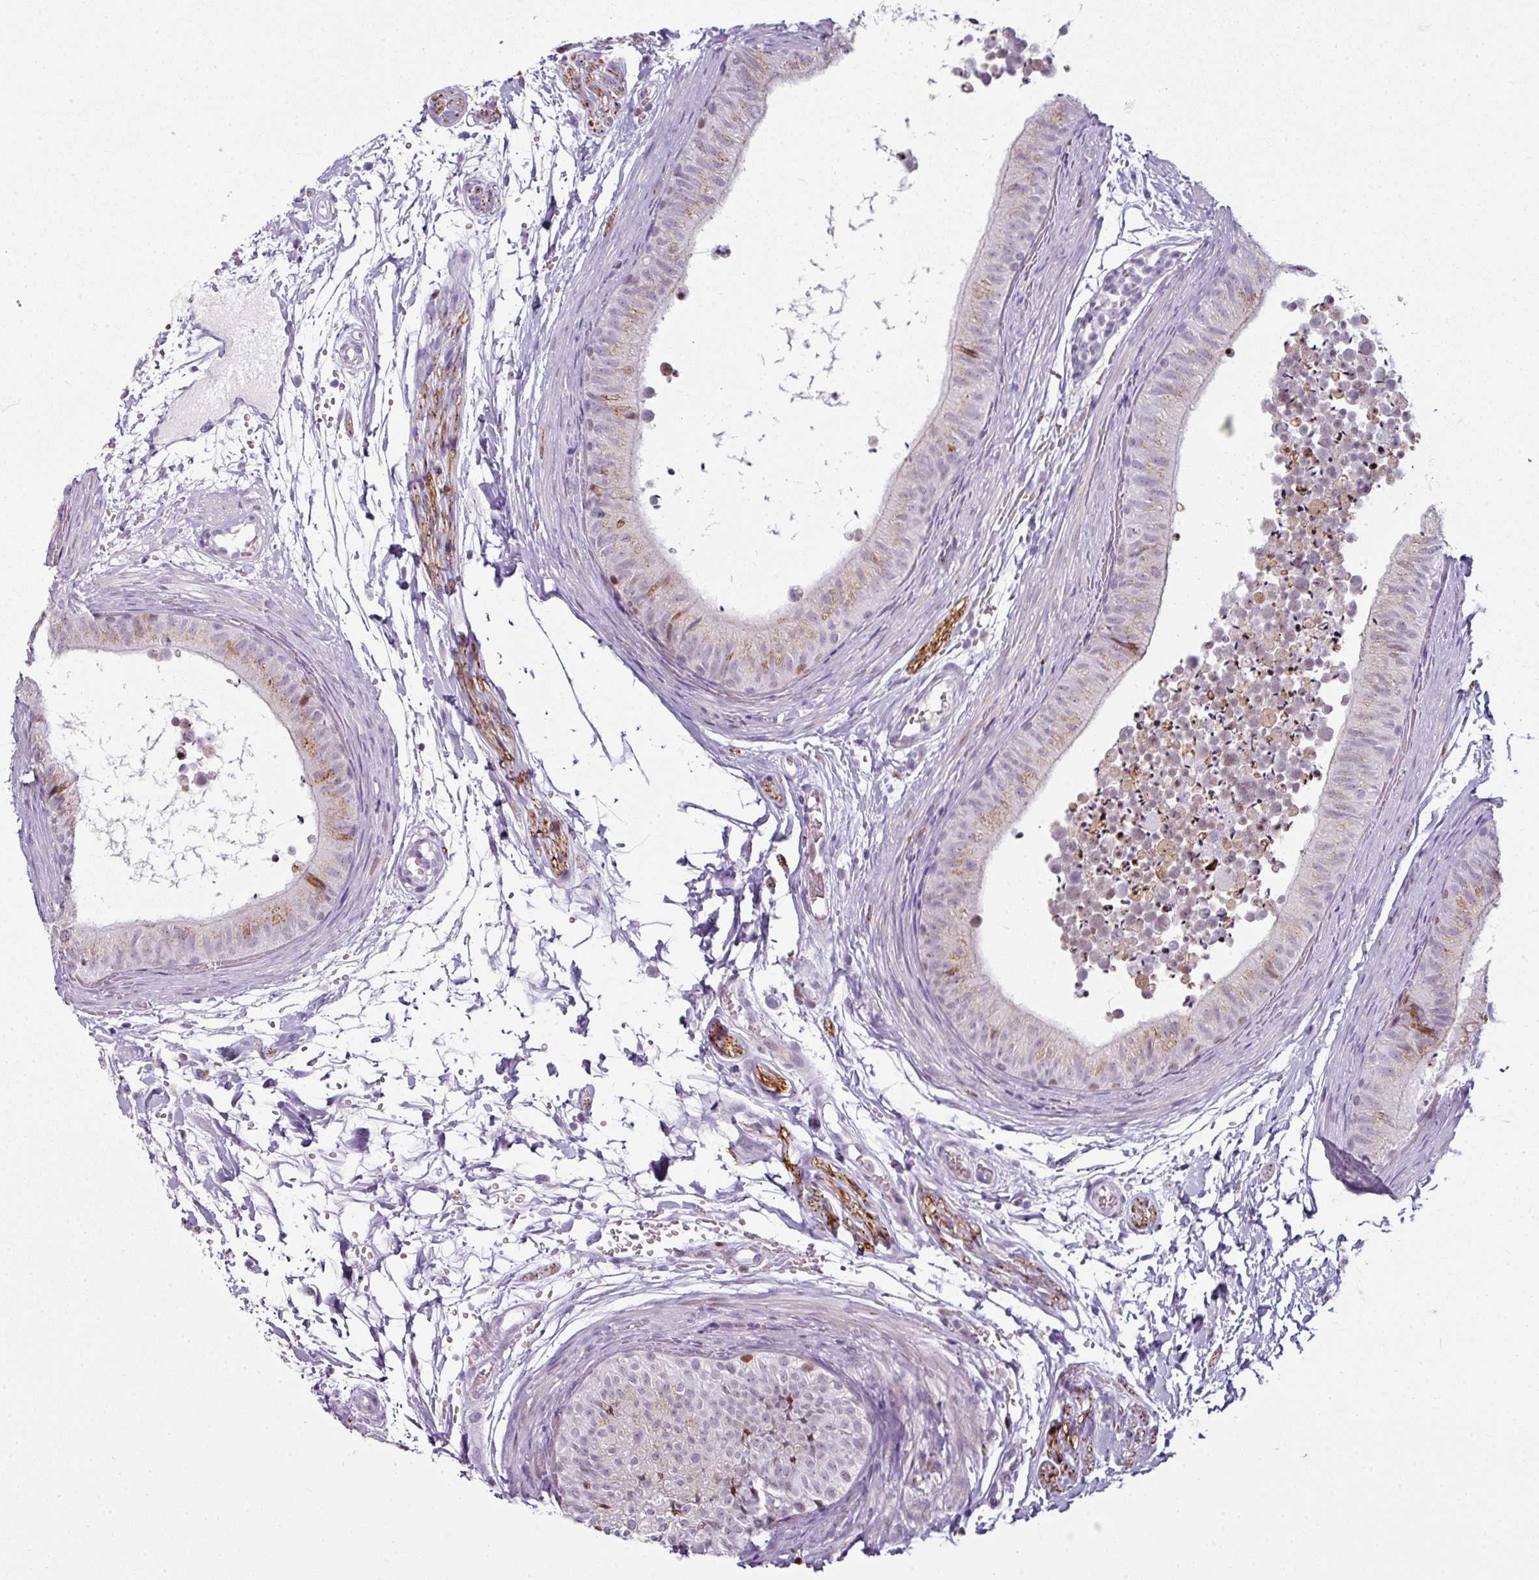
{"staining": {"intensity": "moderate", "quantity": "25%-75%", "location": "cytoplasmic/membranous"}, "tissue": "epididymis", "cell_type": "Glandular cells", "image_type": "normal", "snomed": [{"axis": "morphology", "description": "Normal tissue, NOS"}, {"axis": "topography", "description": "Epididymis"}], "caption": "A high-resolution histopathology image shows immunohistochemistry (IHC) staining of benign epididymis, which reveals moderate cytoplasmic/membranous positivity in approximately 25%-75% of glandular cells. (Stains: DAB in brown, nuclei in blue, Microscopy: brightfield microscopy at high magnification).", "gene": "SYT8", "patient": {"sex": "male", "age": 15}}